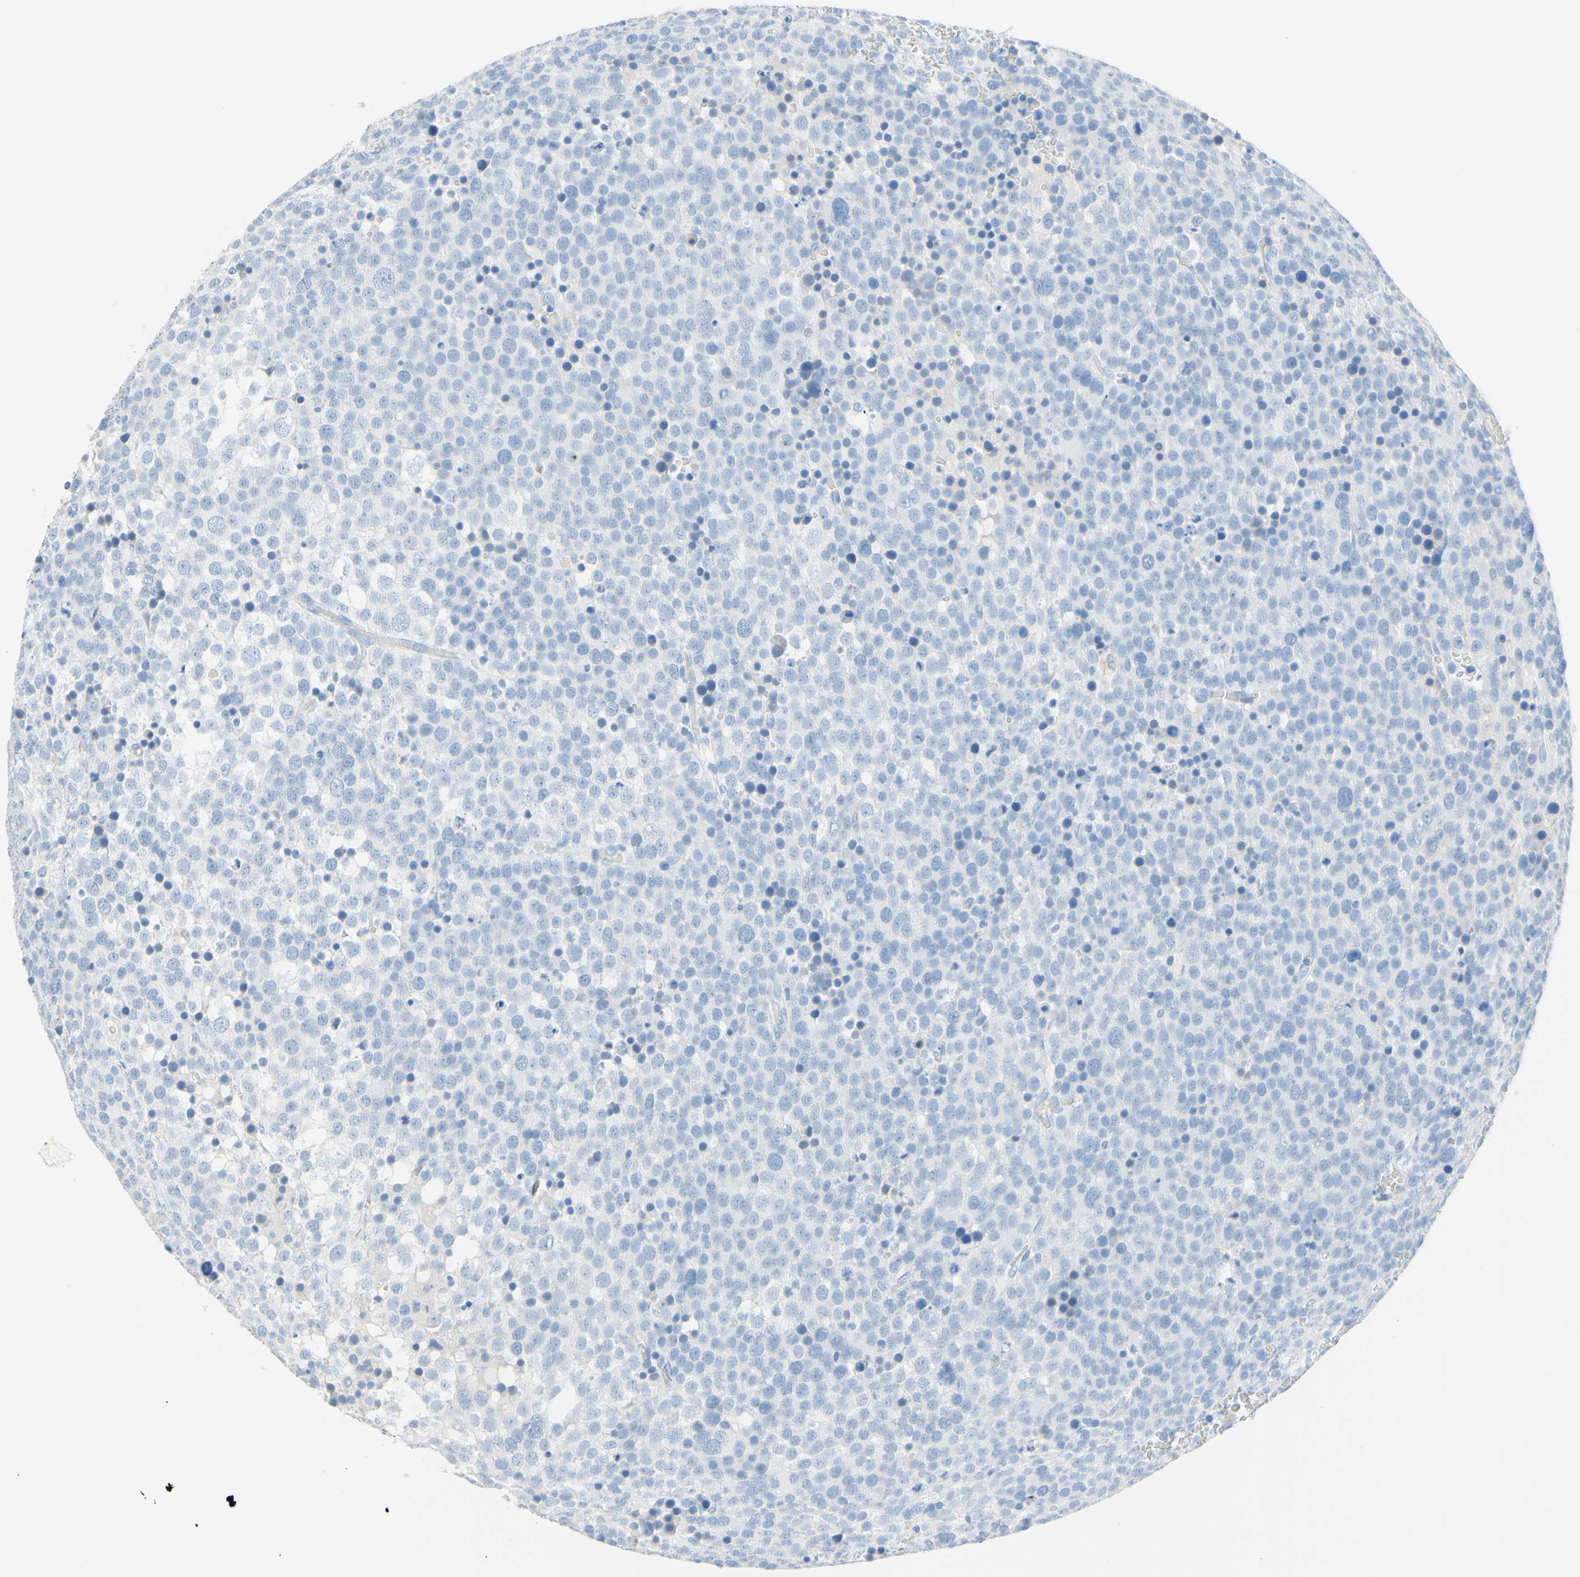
{"staining": {"intensity": "negative", "quantity": "none", "location": "none"}, "tissue": "testis cancer", "cell_type": "Tumor cells", "image_type": "cancer", "snomed": [{"axis": "morphology", "description": "Seminoma, NOS"}, {"axis": "topography", "description": "Testis"}], "caption": "DAB immunohistochemical staining of human testis seminoma exhibits no significant expression in tumor cells.", "gene": "IL6ST", "patient": {"sex": "male", "age": 71}}